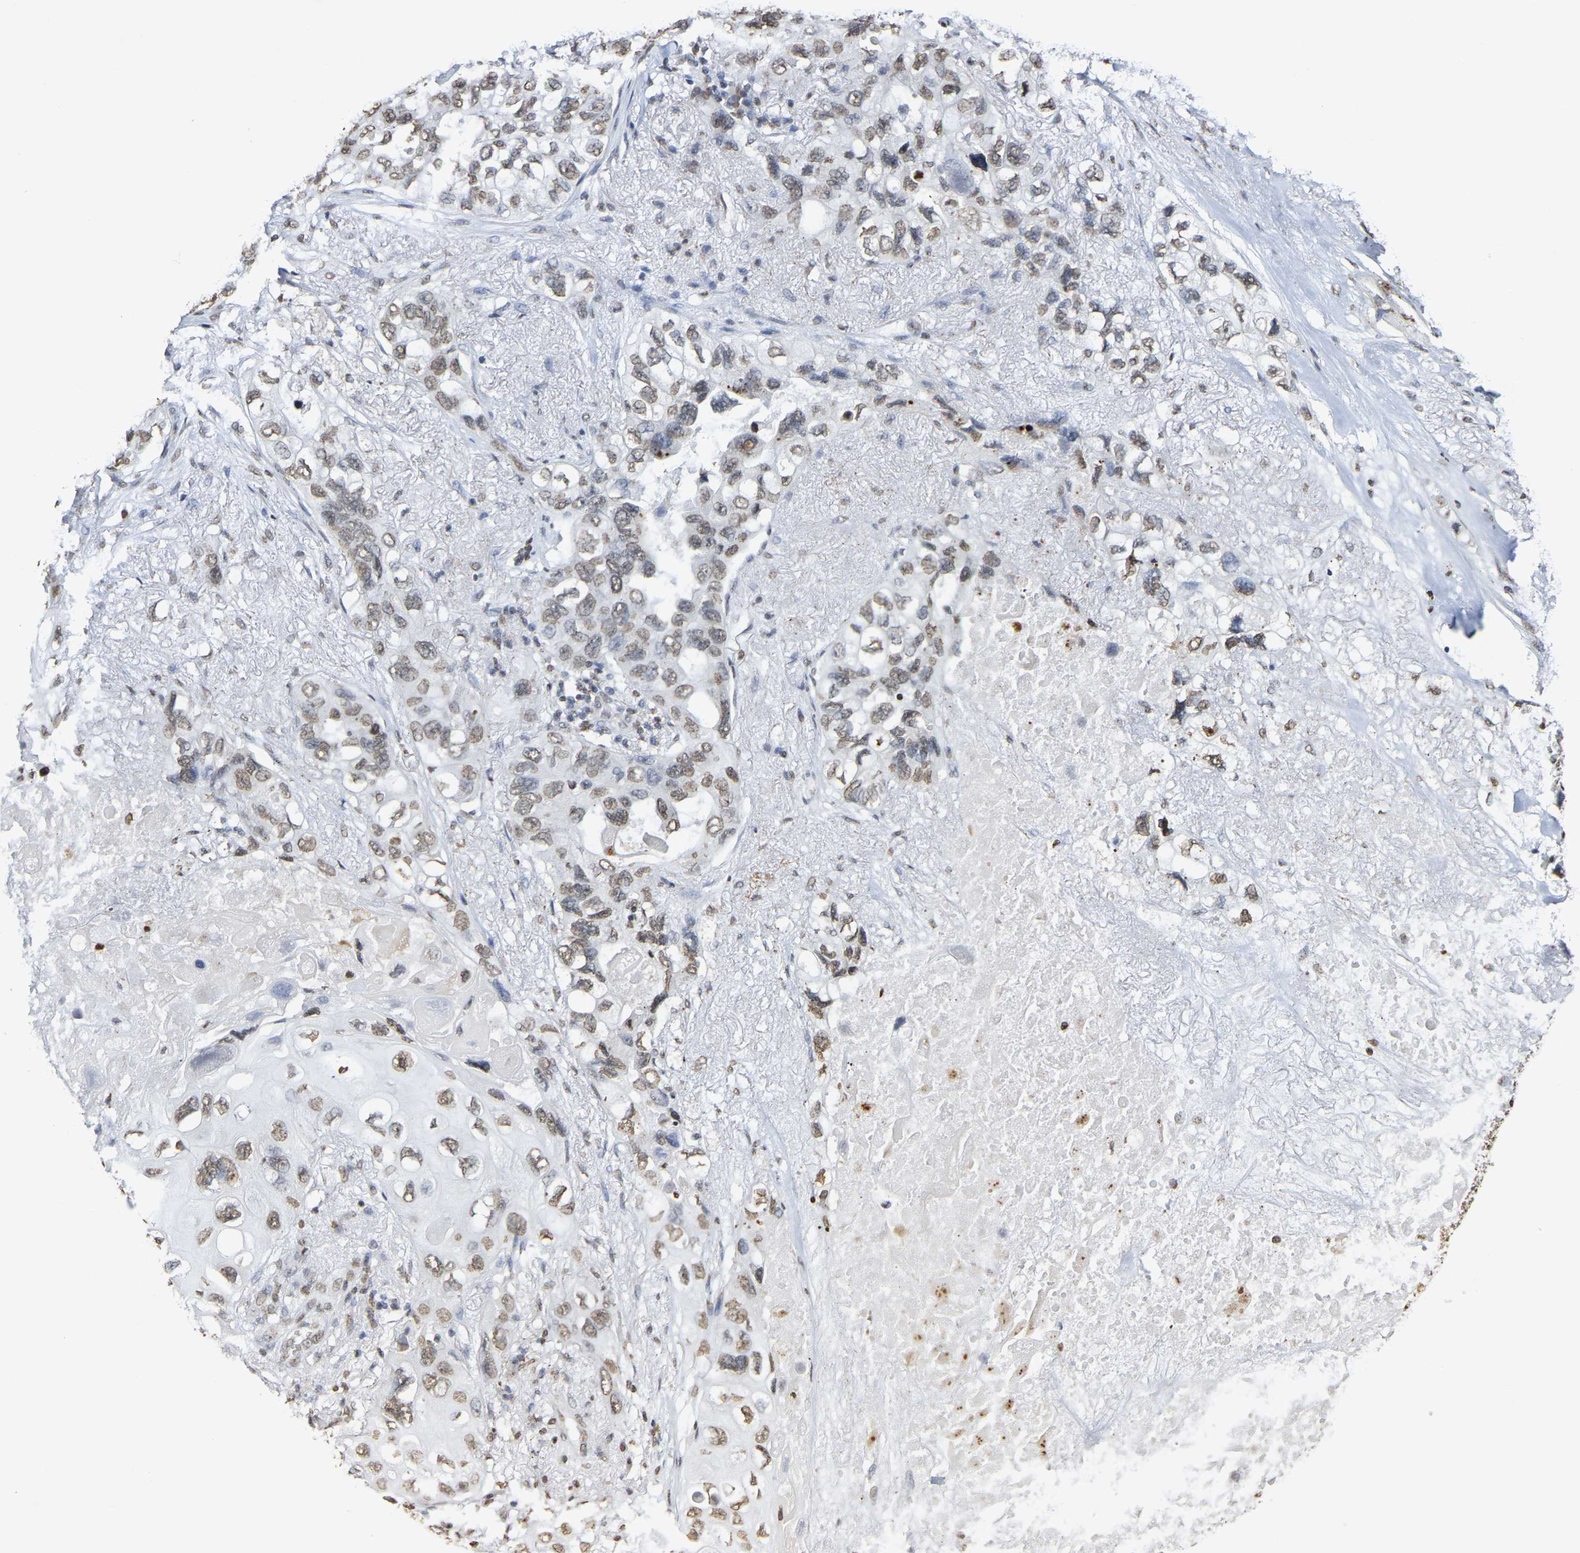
{"staining": {"intensity": "weak", "quantity": ">75%", "location": "nuclear"}, "tissue": "lung cancer", "cell_type": "Tumor cells", "image_type": "cancer", "snomed": [{"axis": "morphology", "description": "Squamous cell carcinoma, NOS"}, {"axis": "topography", "description": "Lung"}], "caption": "The histopathology image displays a brown stain indicating the presence of a protein in the nuclear of tumor cells in squamous cell carcinoma (lung).", "gene": "ATF4", "patient": {"sex": "female", "age": 73}}